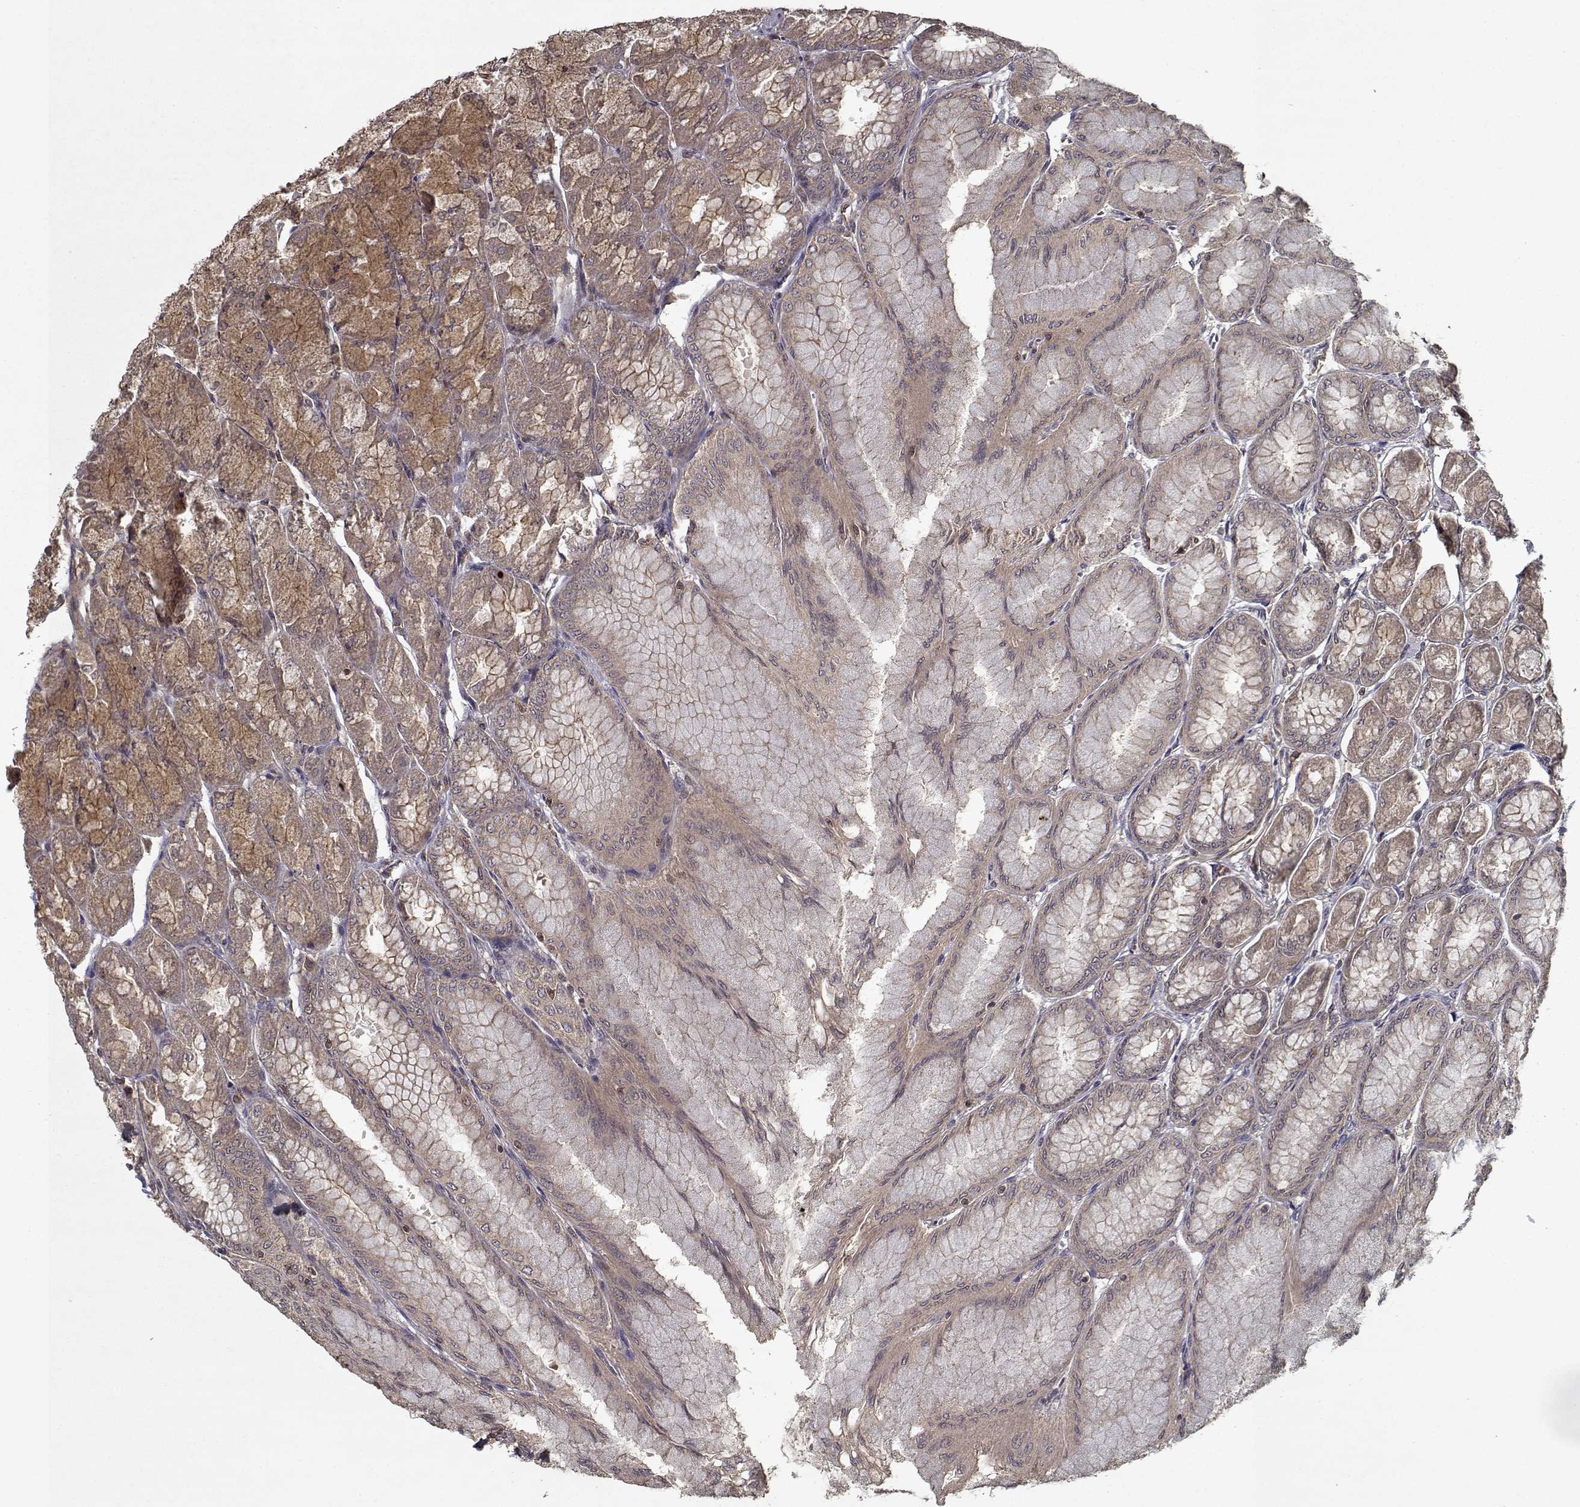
{"staining": {"intensity": "moderate", "quantity": ">75%", "location": "cytoplasmic/membranous"}, "tissue": "stomach", "cell_type": "Glandular cells", "image_type": "normal", "snomed": [{"axis": "morphology", "description": "Normal tissue, NOS"}, {"axis": "topography", "description": "Stomach, upper"}], "caption": "The image displays immunohistochemical staining of benign stomach. There is moderate cytoplasmic/membranous staining is present in approximately >75% of glandular cells.", "gene": "PPP1R12A", "patient": {"sex": "male", "age": 60}}